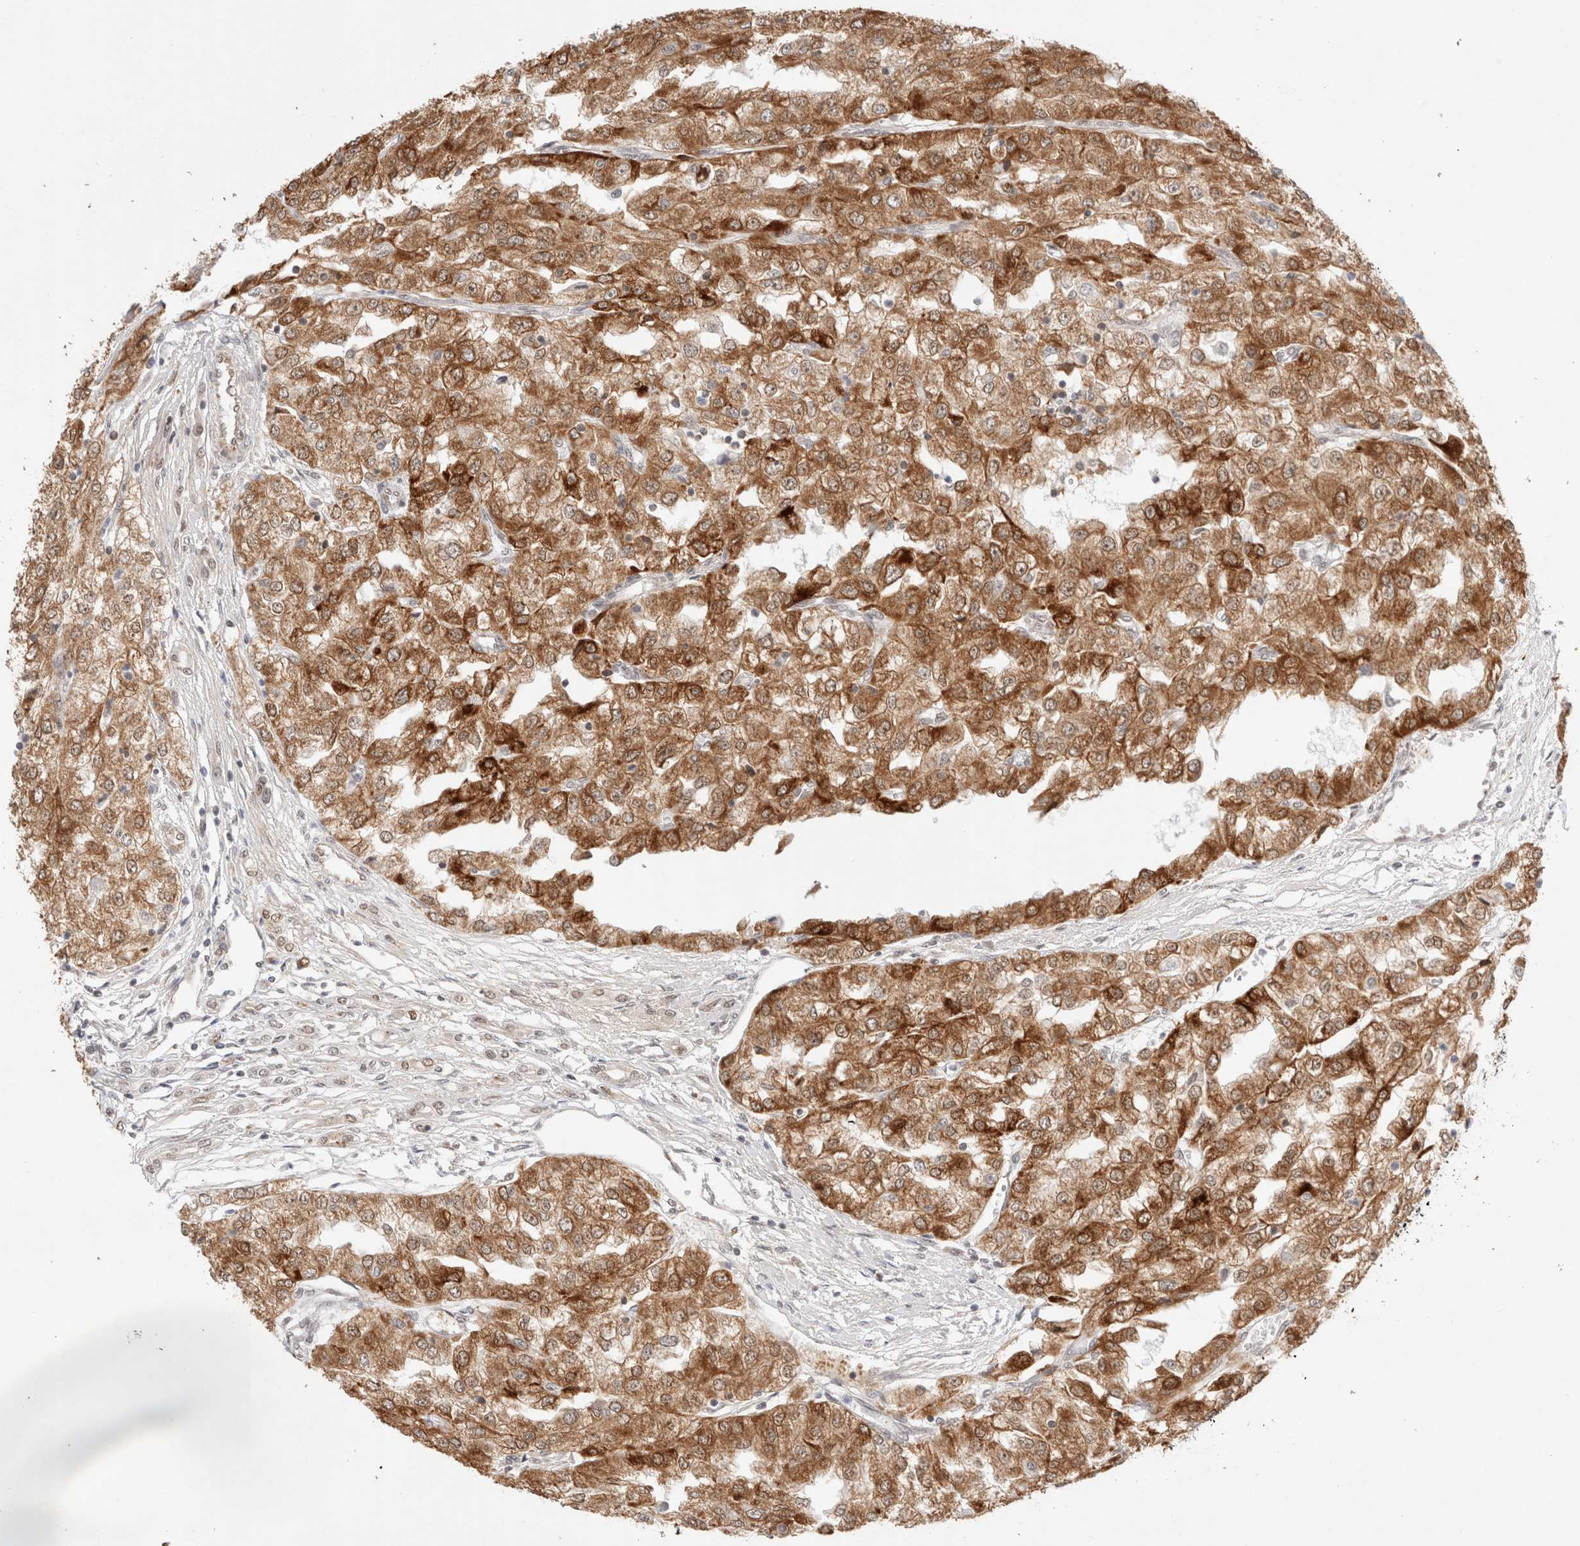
{"staining": {"intensity": "moderate", "quantity": ">75%", "location": "cytoplasmic/membranous"}, "tissue": "renal cancer", "cell_type": "Tumor cells", "image_type": "cancer", "snomed": [{"axis": "morphology", "description": "Adenocarcinoma, NOS"}, {"axis": "topography", "description": "Kidney"}], "caption": "A histopathology image of human renal cancer stained for a protein exhibits moderate cytoplasmic/membranous brown staining in tumor cells.", "gene": "GTF2I", "patient": {"sex": "female", "age": 54}}